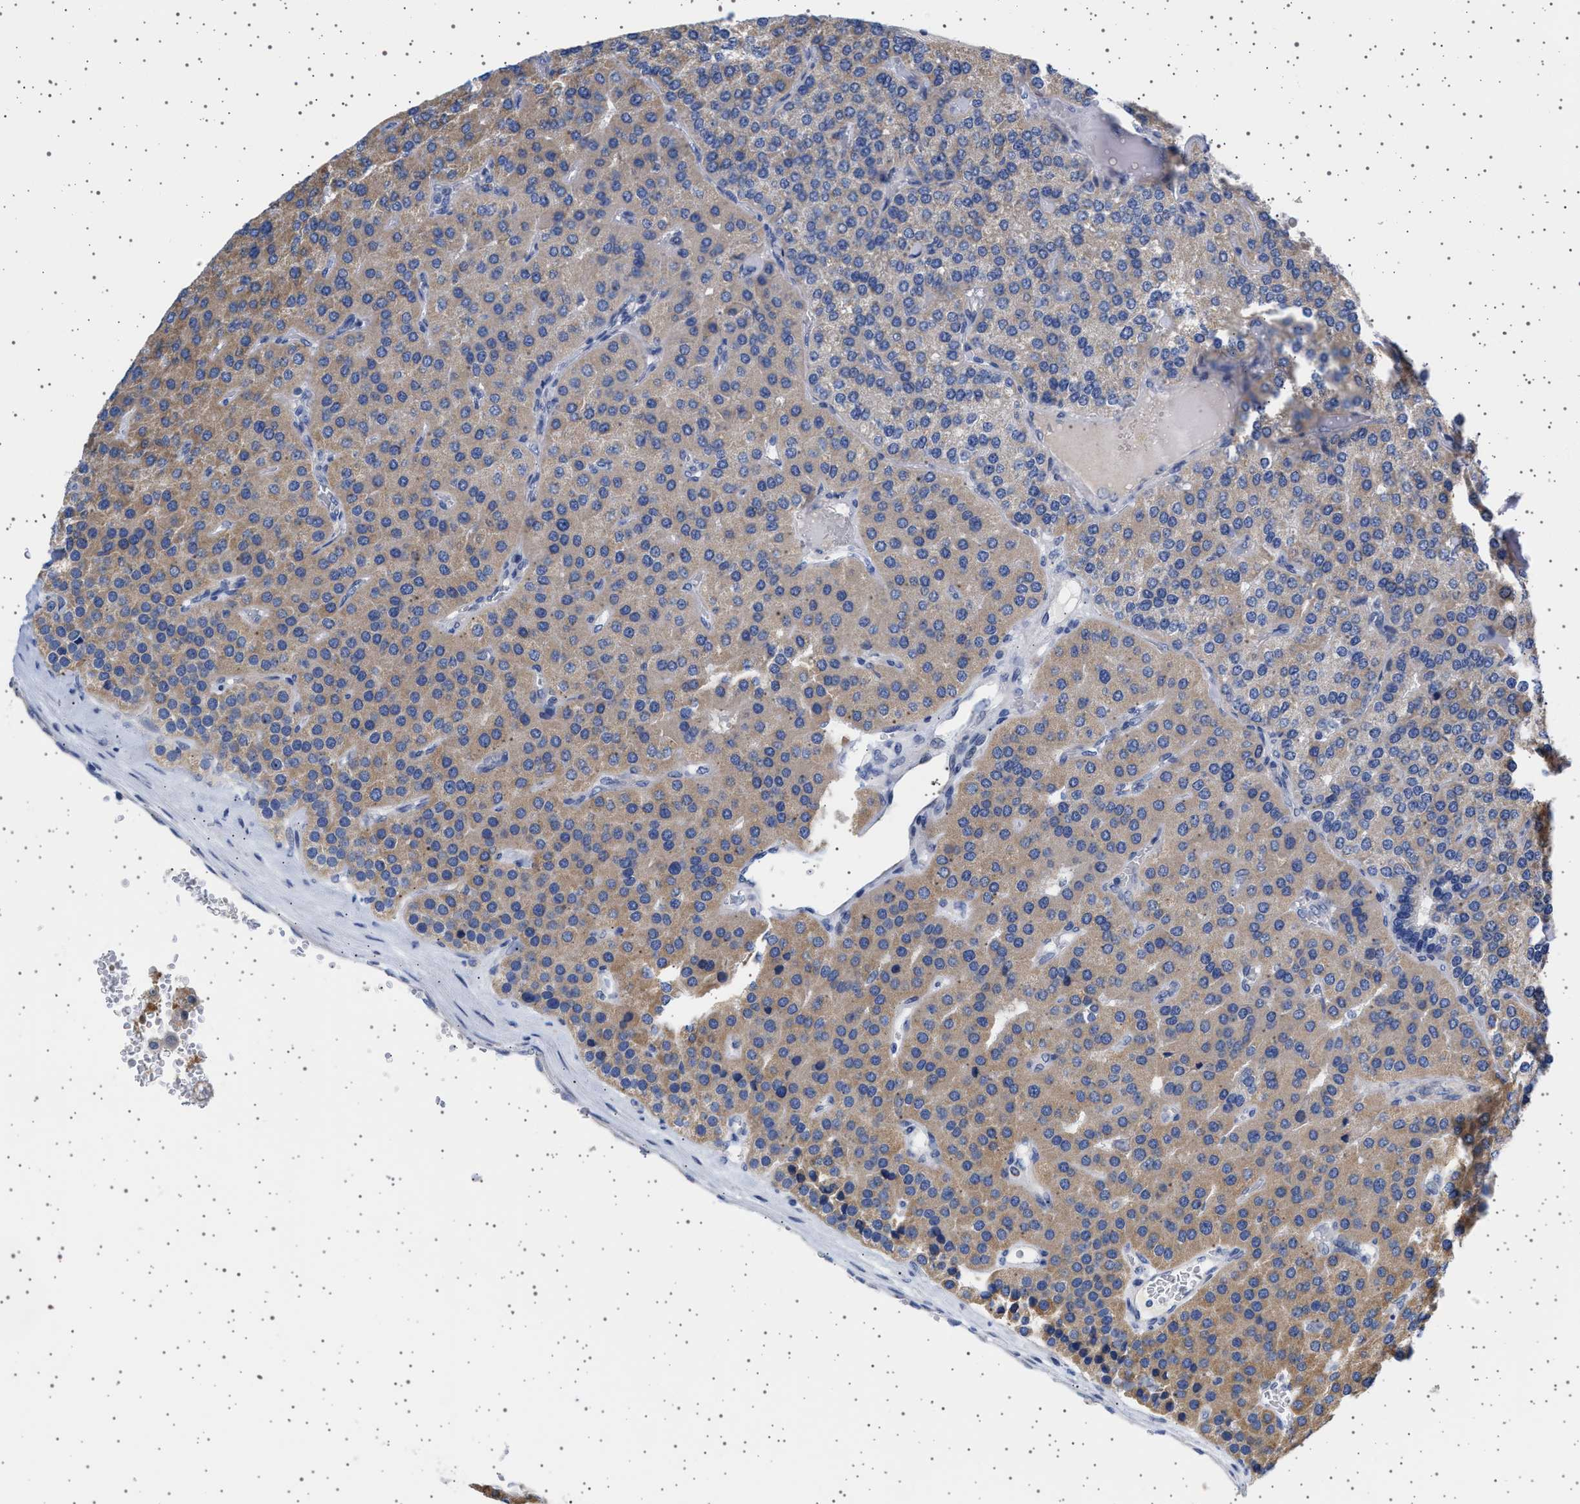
{"staining": {"intensity": "weak", "quantity": "<25%", "location": "cytoplasmic/membranous"}, "tissue": "parathyroid gland", "cell_type": "Glandular cells", "image_type": "normal", "snomed": [{"axis": "morphology", "description": "Normal tissue, NOS"}, {"axis": "morphology", "description": "Adenoma, NOS"}, {"axis": "topography", "description": "Parathyroid gland"}], "caption": "Normal parathyroid gland was stained to show a protein in brown. There is no significant positivity in glandular cells. Brightfield microscopy of immunohistochemistry stained with DAB (brown) and hematoxylin (blue), captured at high magnification.", "gene": "TRMT10B", "patient": {"sex": "female", "age": 86}}